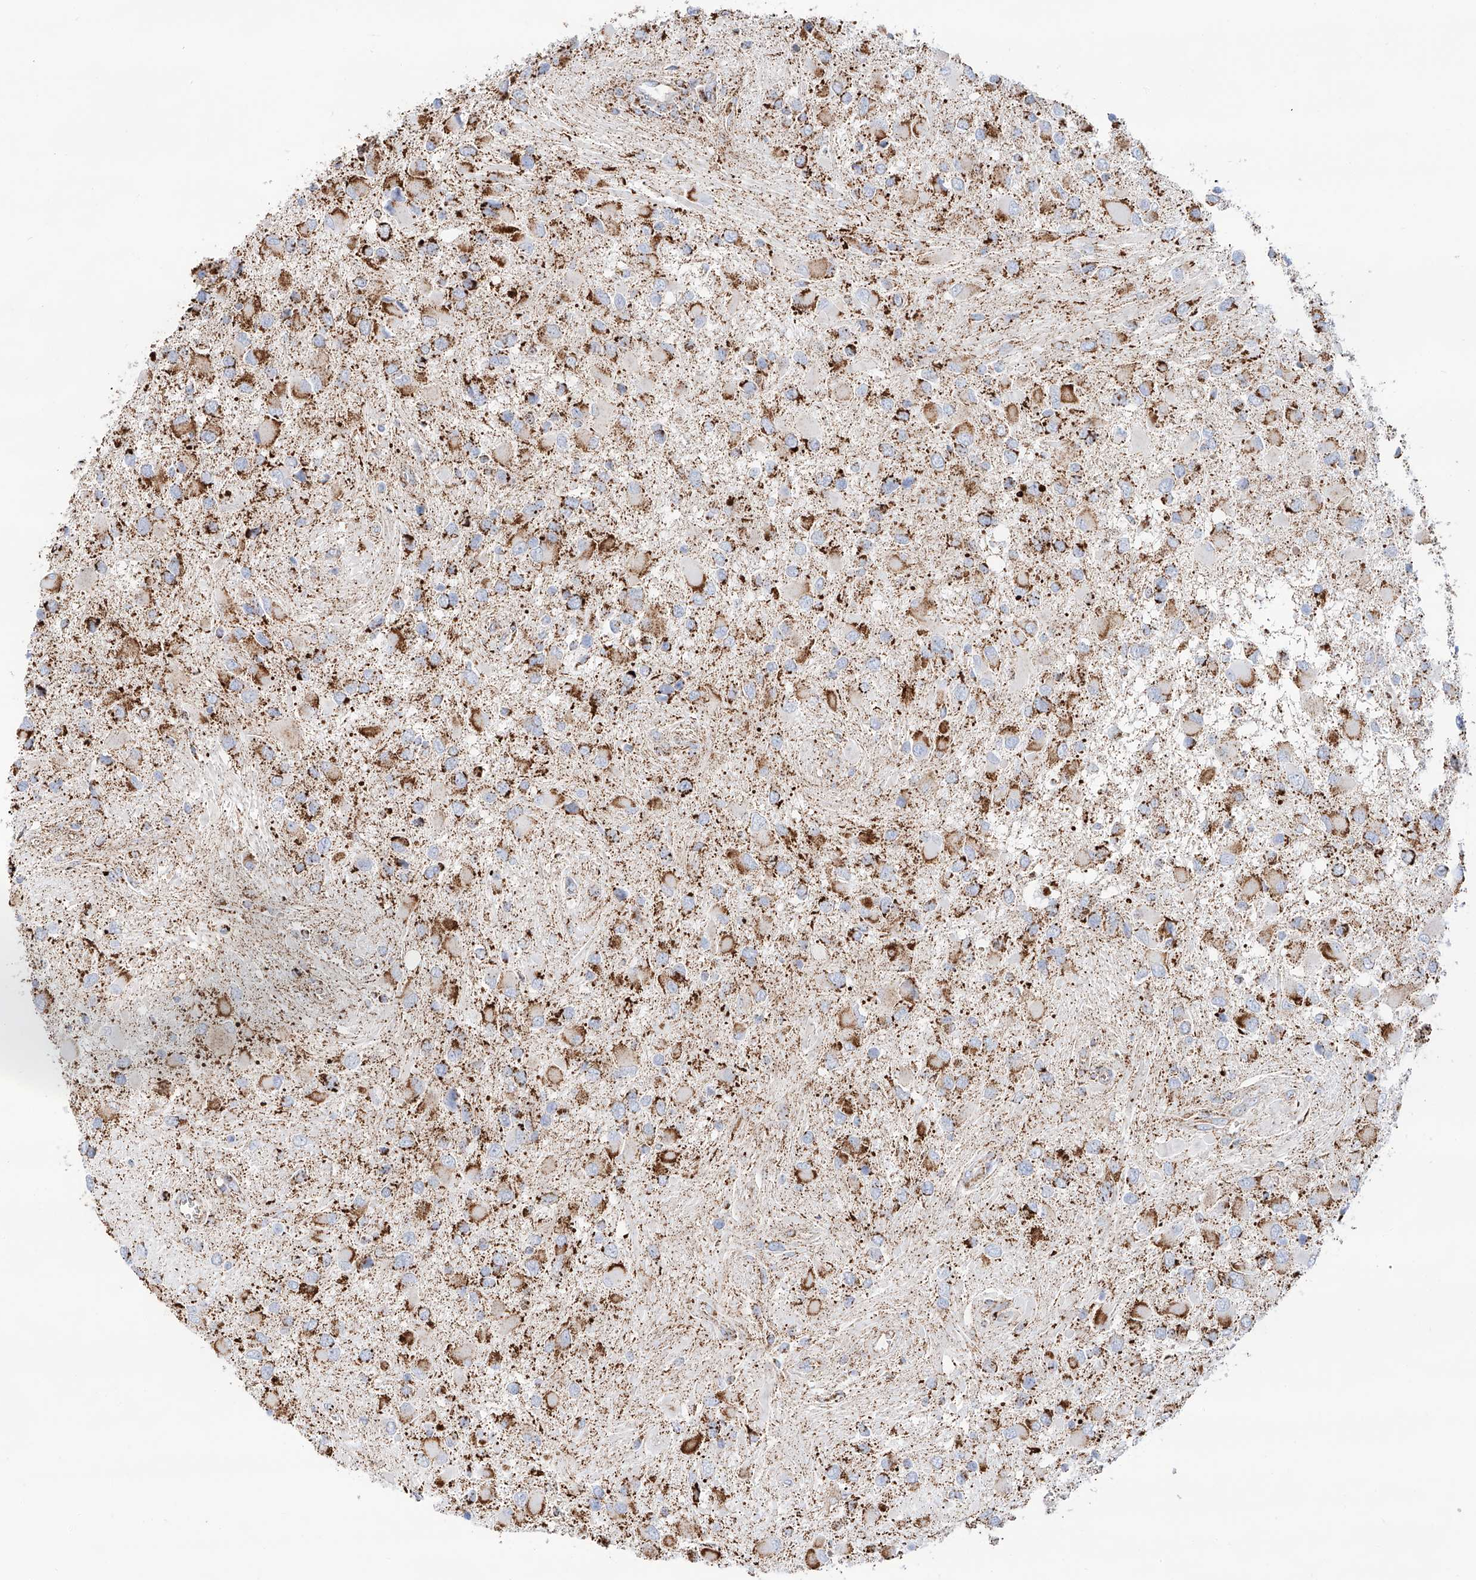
{"staining": {"intensity": "moderate", "quantity": ">75%", "location": "cytoplasmic/membranous"}, "tissue": "glioma", "cell_type": "Tumor cells", "image_type": "cancer", "snomed": [{"axis": "morphology", "description": "Glioma, malignant, High grade"}, {"axis": "topography", "description": "Brain"}], "caption": "Human glioma stained with a brown dye displays moderate cytoplasmic/membranous positive staining in approximately >75% of tumor cells.", "gene": "TTC27", "patient": {"sex": "male", "age": 53}}